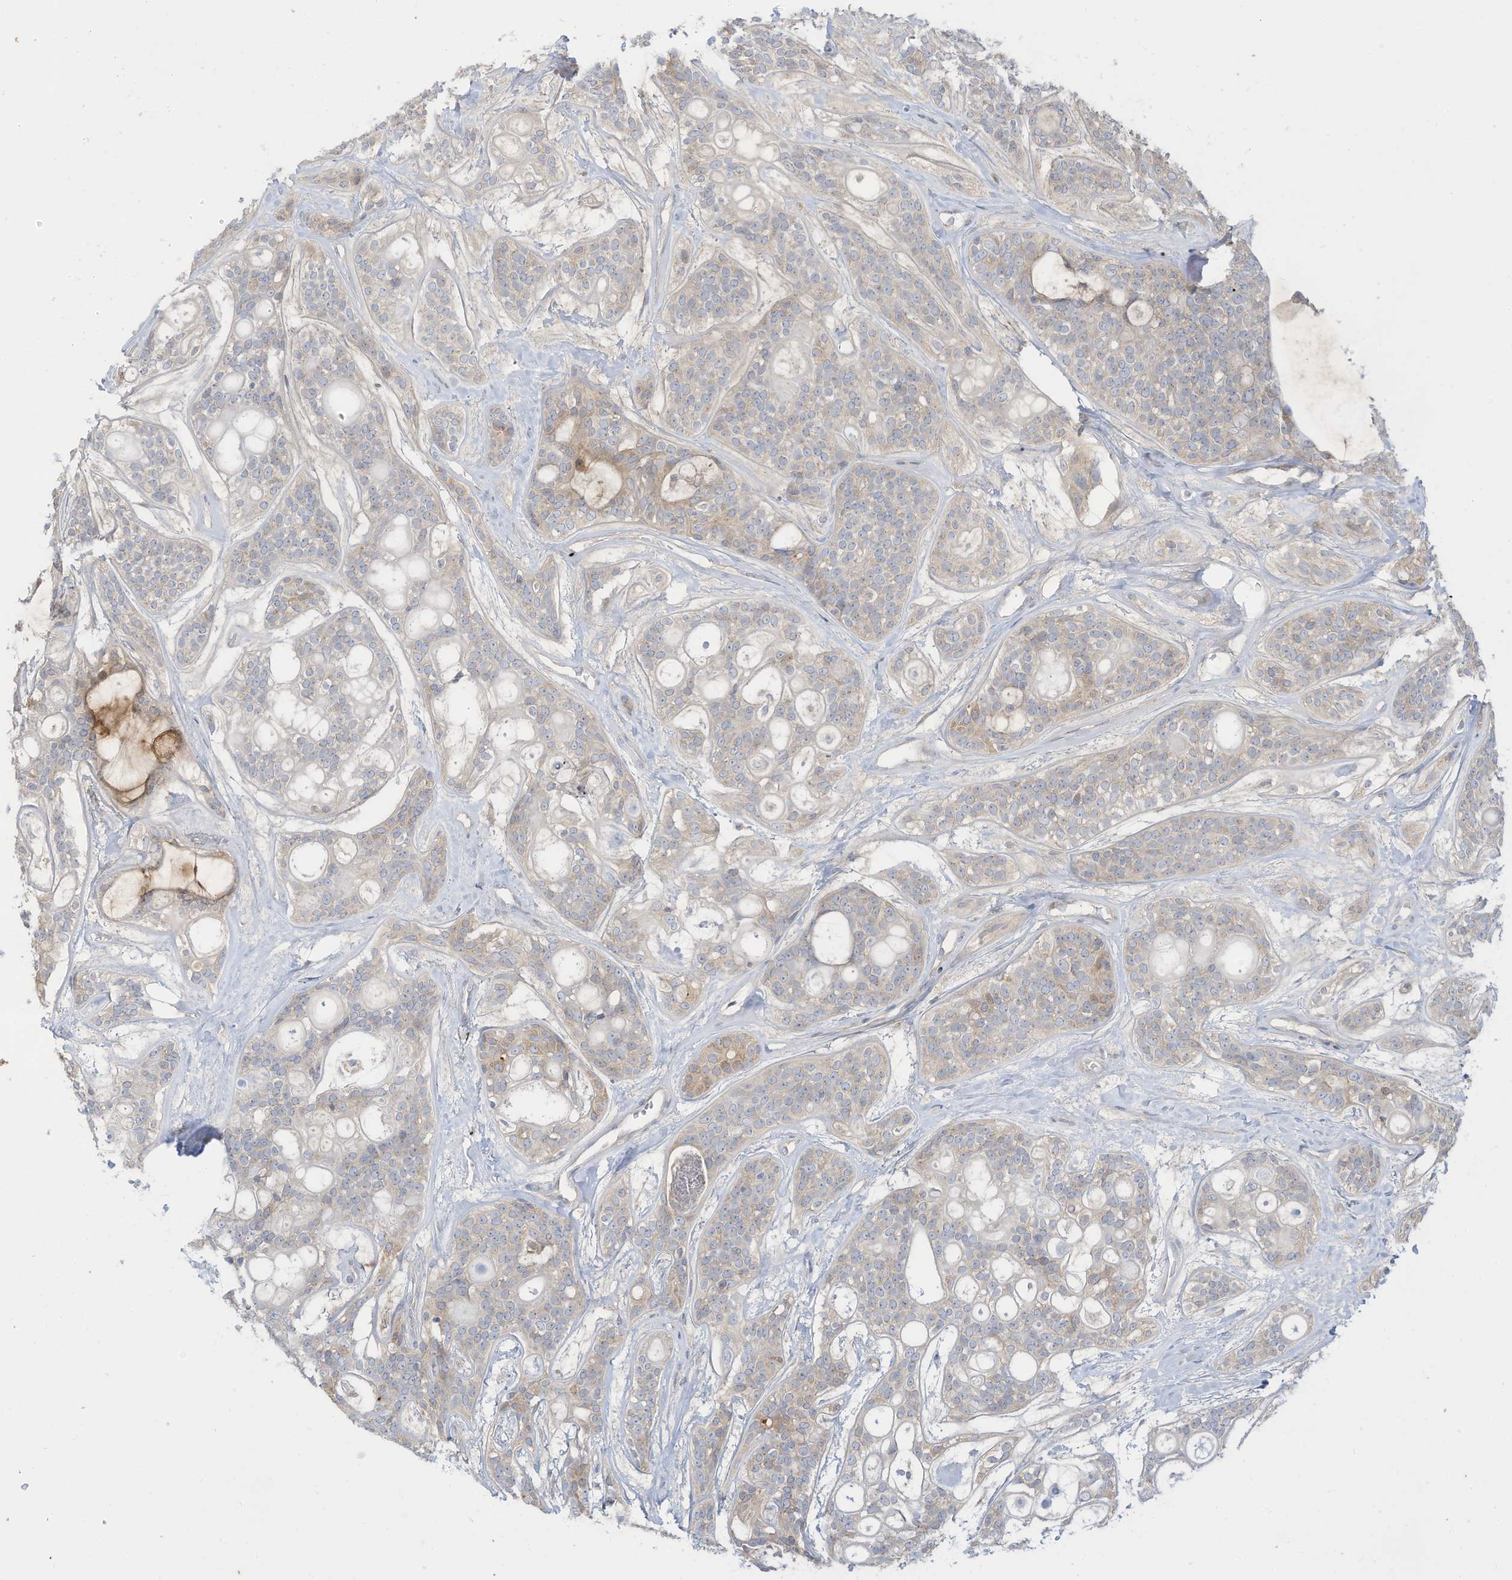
{"staining": {"intensity": "weak", "quantity": "<25%", "location": "cytoplasmic/membranous"}, "tissue": "head and neck cancer", "cell_type": "Tumor cells", "image_type": "cancer", "snomed": [{"axis": "morphology", "description": "Adenocarcinoma, NOS"}, {"axis": "topography", "description": "Head-Neck"}], "caption": "DAB immunohistochemical staining of head and neck cancer reveals no significant expression in tumor cells. The staining is performed using DAB (3,3'-diaminobenzidine) brown chromogen with nuclei counter-stained in using hematoxylin.", "gene": "LRRN2", "patient": {"sex": "male", "age": 66}}